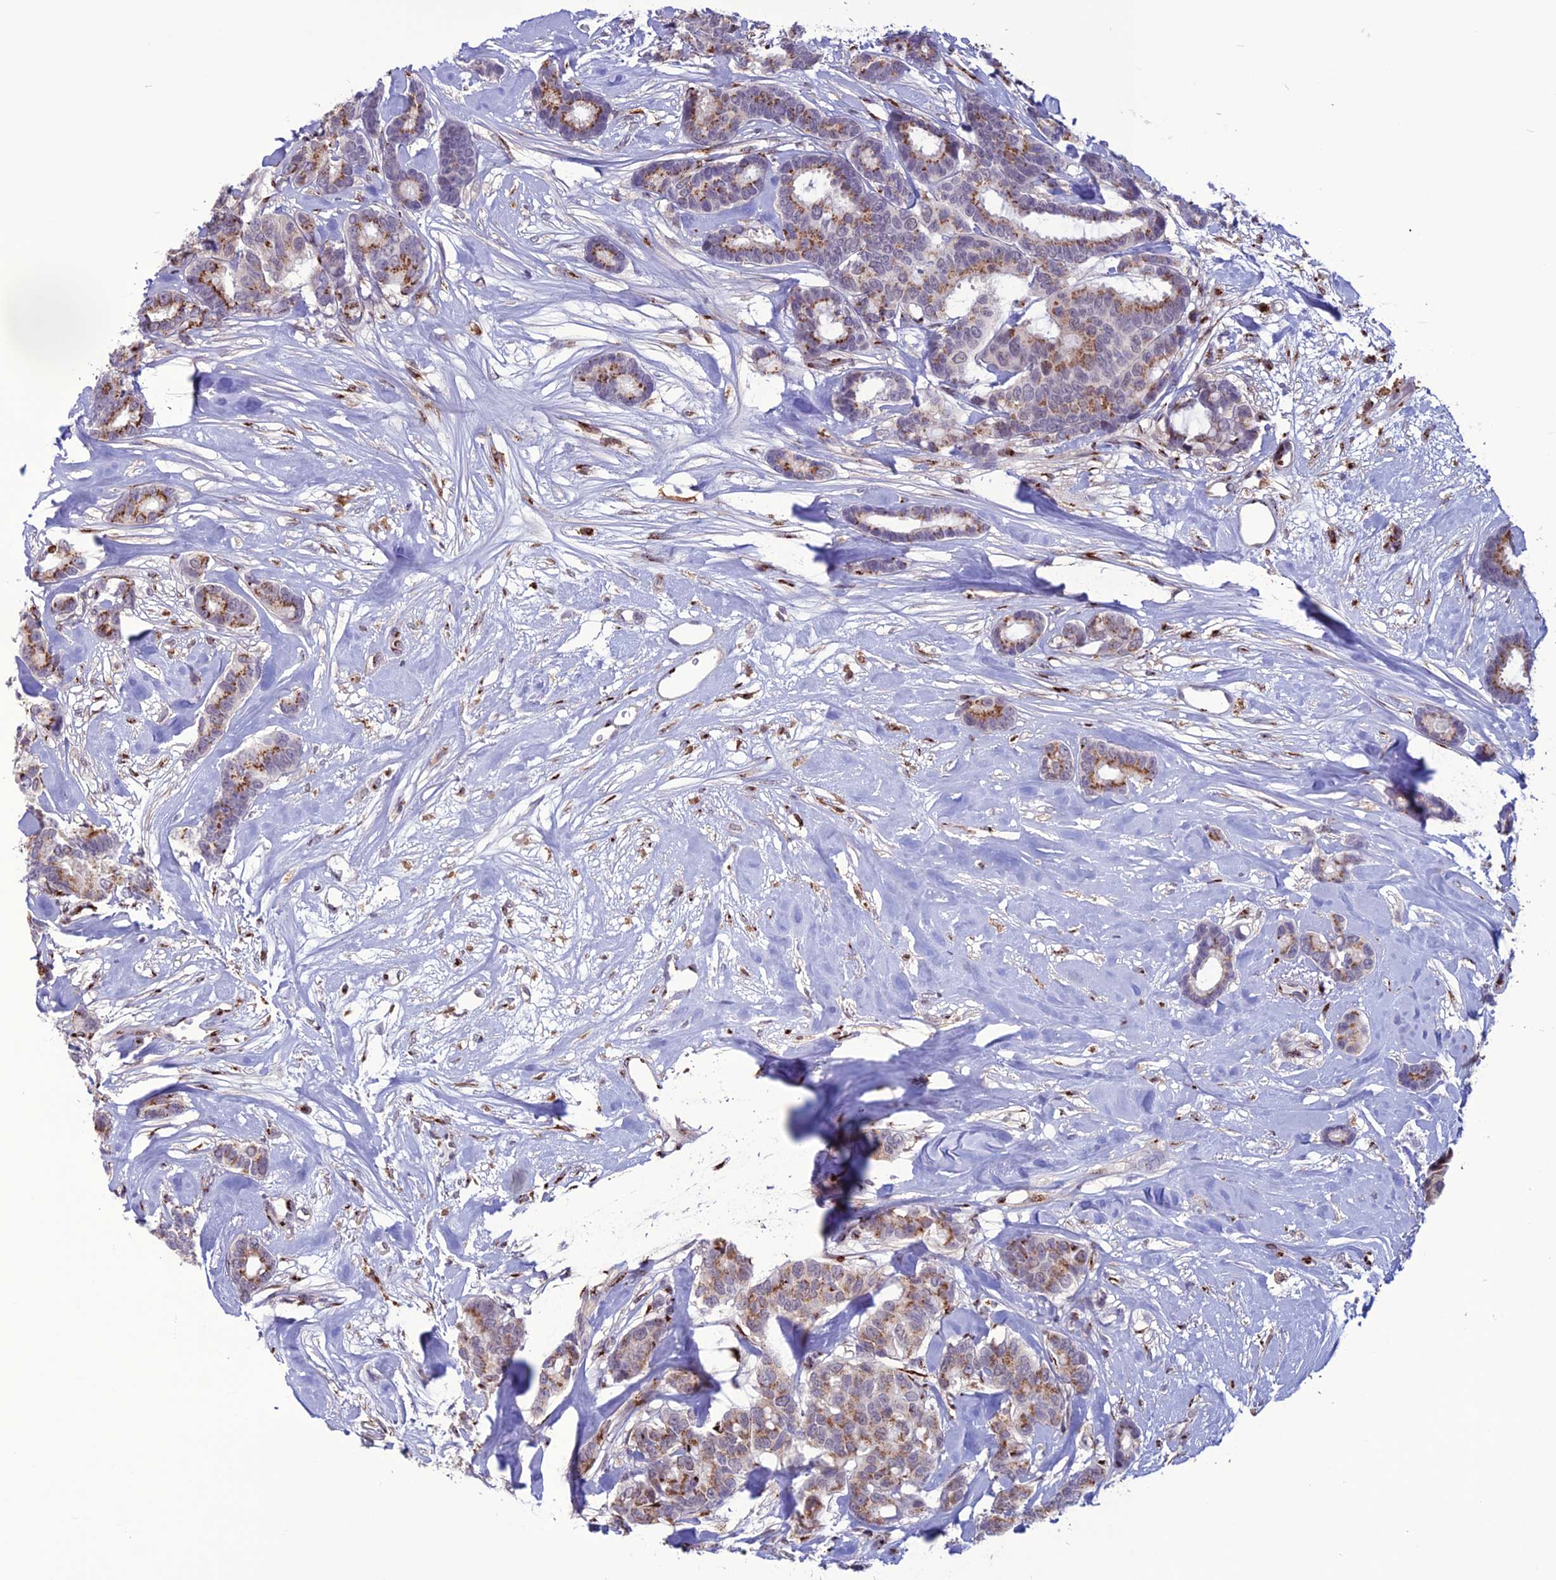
{"staining": {"intensity": "moderate", "quantity": ">75%", "location": "cytoplasmic/membranous"}, "tissue": "breast cancer", "cell_type": "Tumor cells", "image_type": "cancer", "snomed": [{"axis": "morphology", "description": "Duct carcinoma"}, {"axis": "topography", "description": "Breast"}], "caption": "Breast cancer (intraductal carcinoma) was stained to show a protein in brown. There is medium levels of moderate cytoplasmic/membranous positivity in approximately >75% of tumor cells.", "gene": "PLEKHA4", "patient": {"sex": "female", "age": 87}}